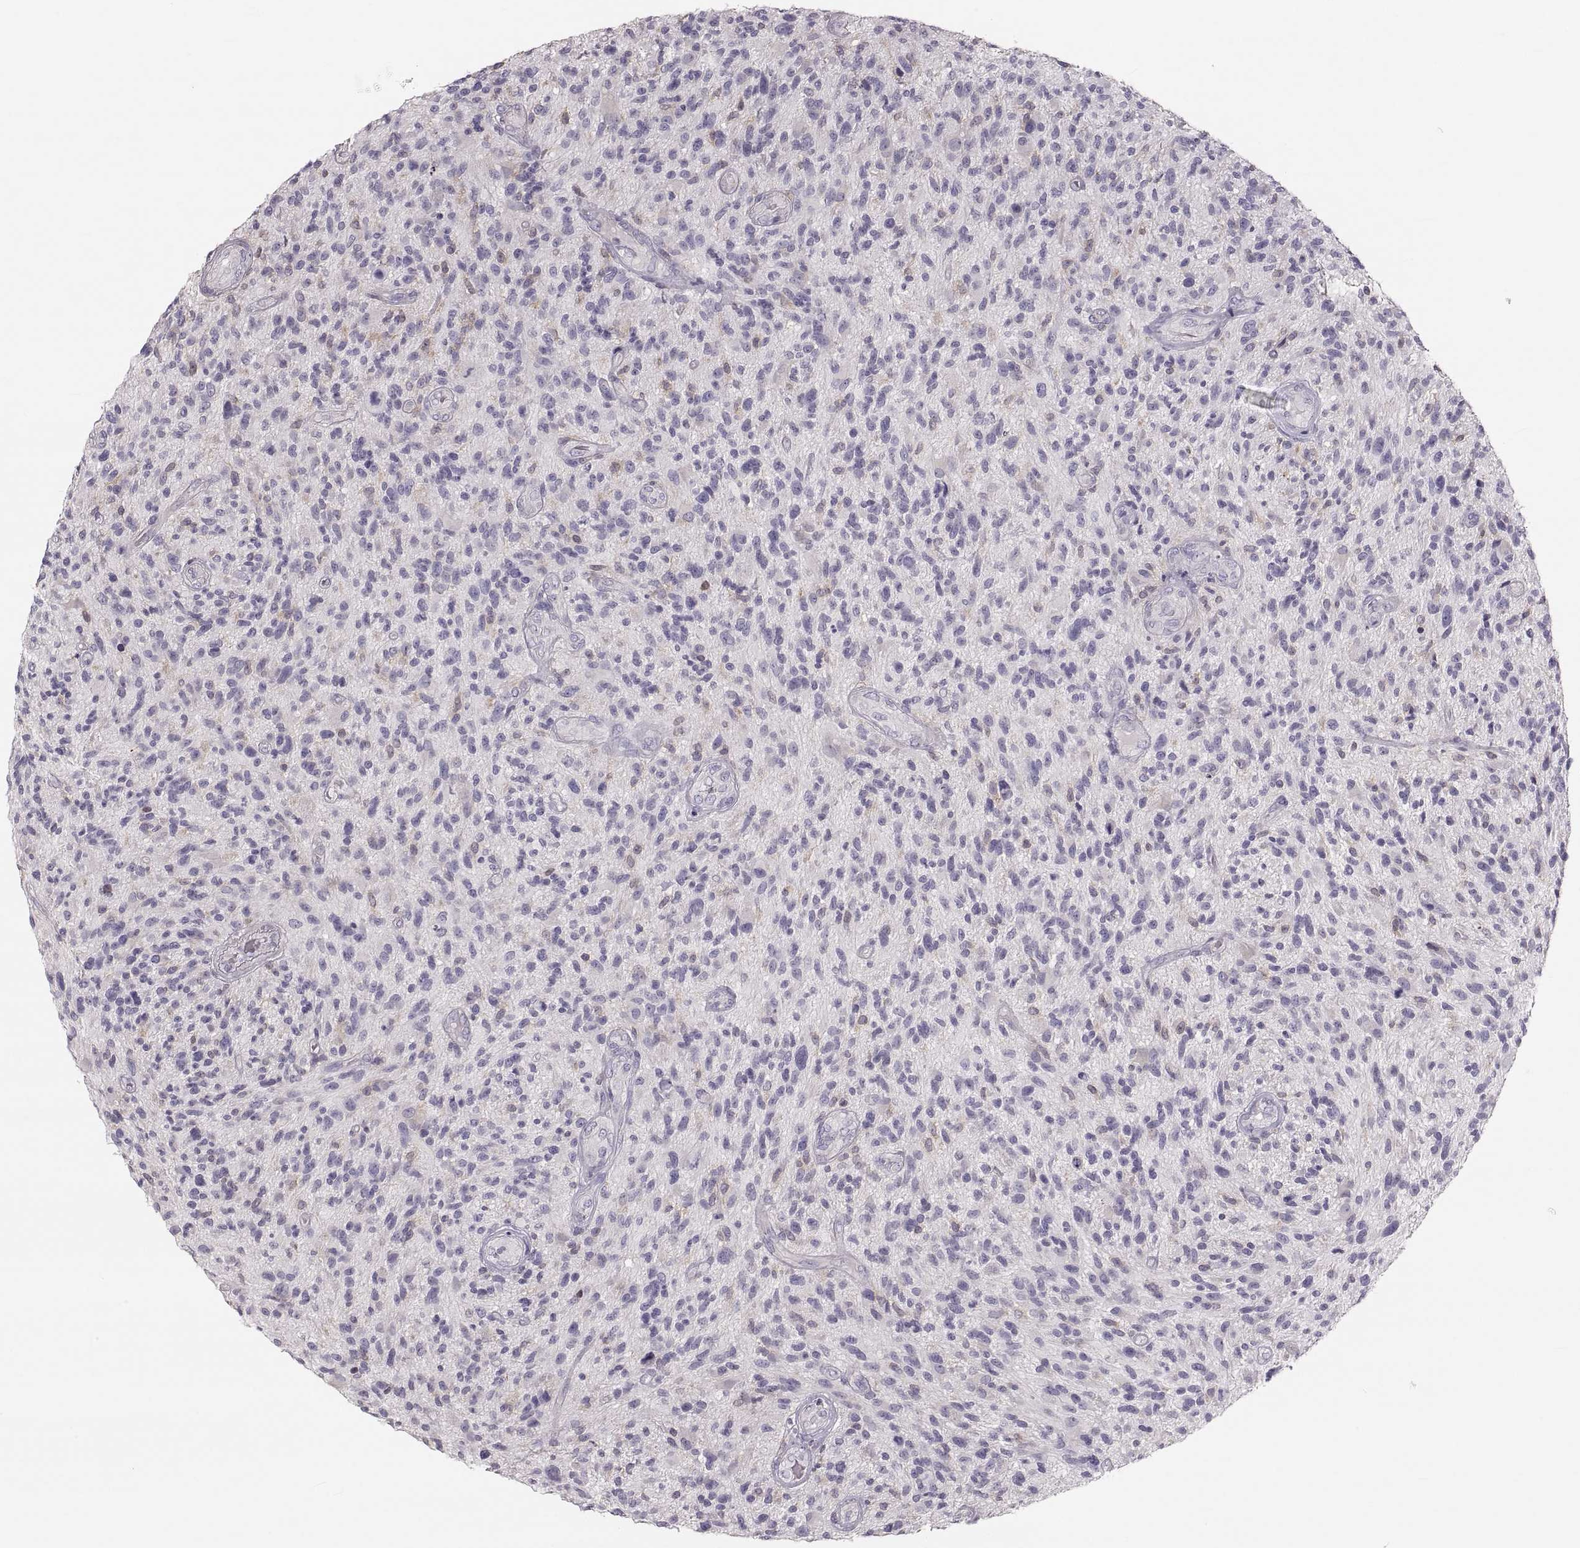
{"staining": {"intensity": "negative", "quantity": "none", "location": "none"}, "tissue": "glioma", "cell_type": "Tumor cells", "image_type": "cancer", "snomed": [{"axis": "morphology", "description": "Glioma, malignant, High grade"}, {"axis": "topography", "description": "Brain"}], "caption": "High-grade glioma (malignant) stained for a protein using immunohistochemistry (IHC) displays no positivity tumor cells.", "gene": "RUNDC3A", "patient": {"sex": "male", "age": 47}}